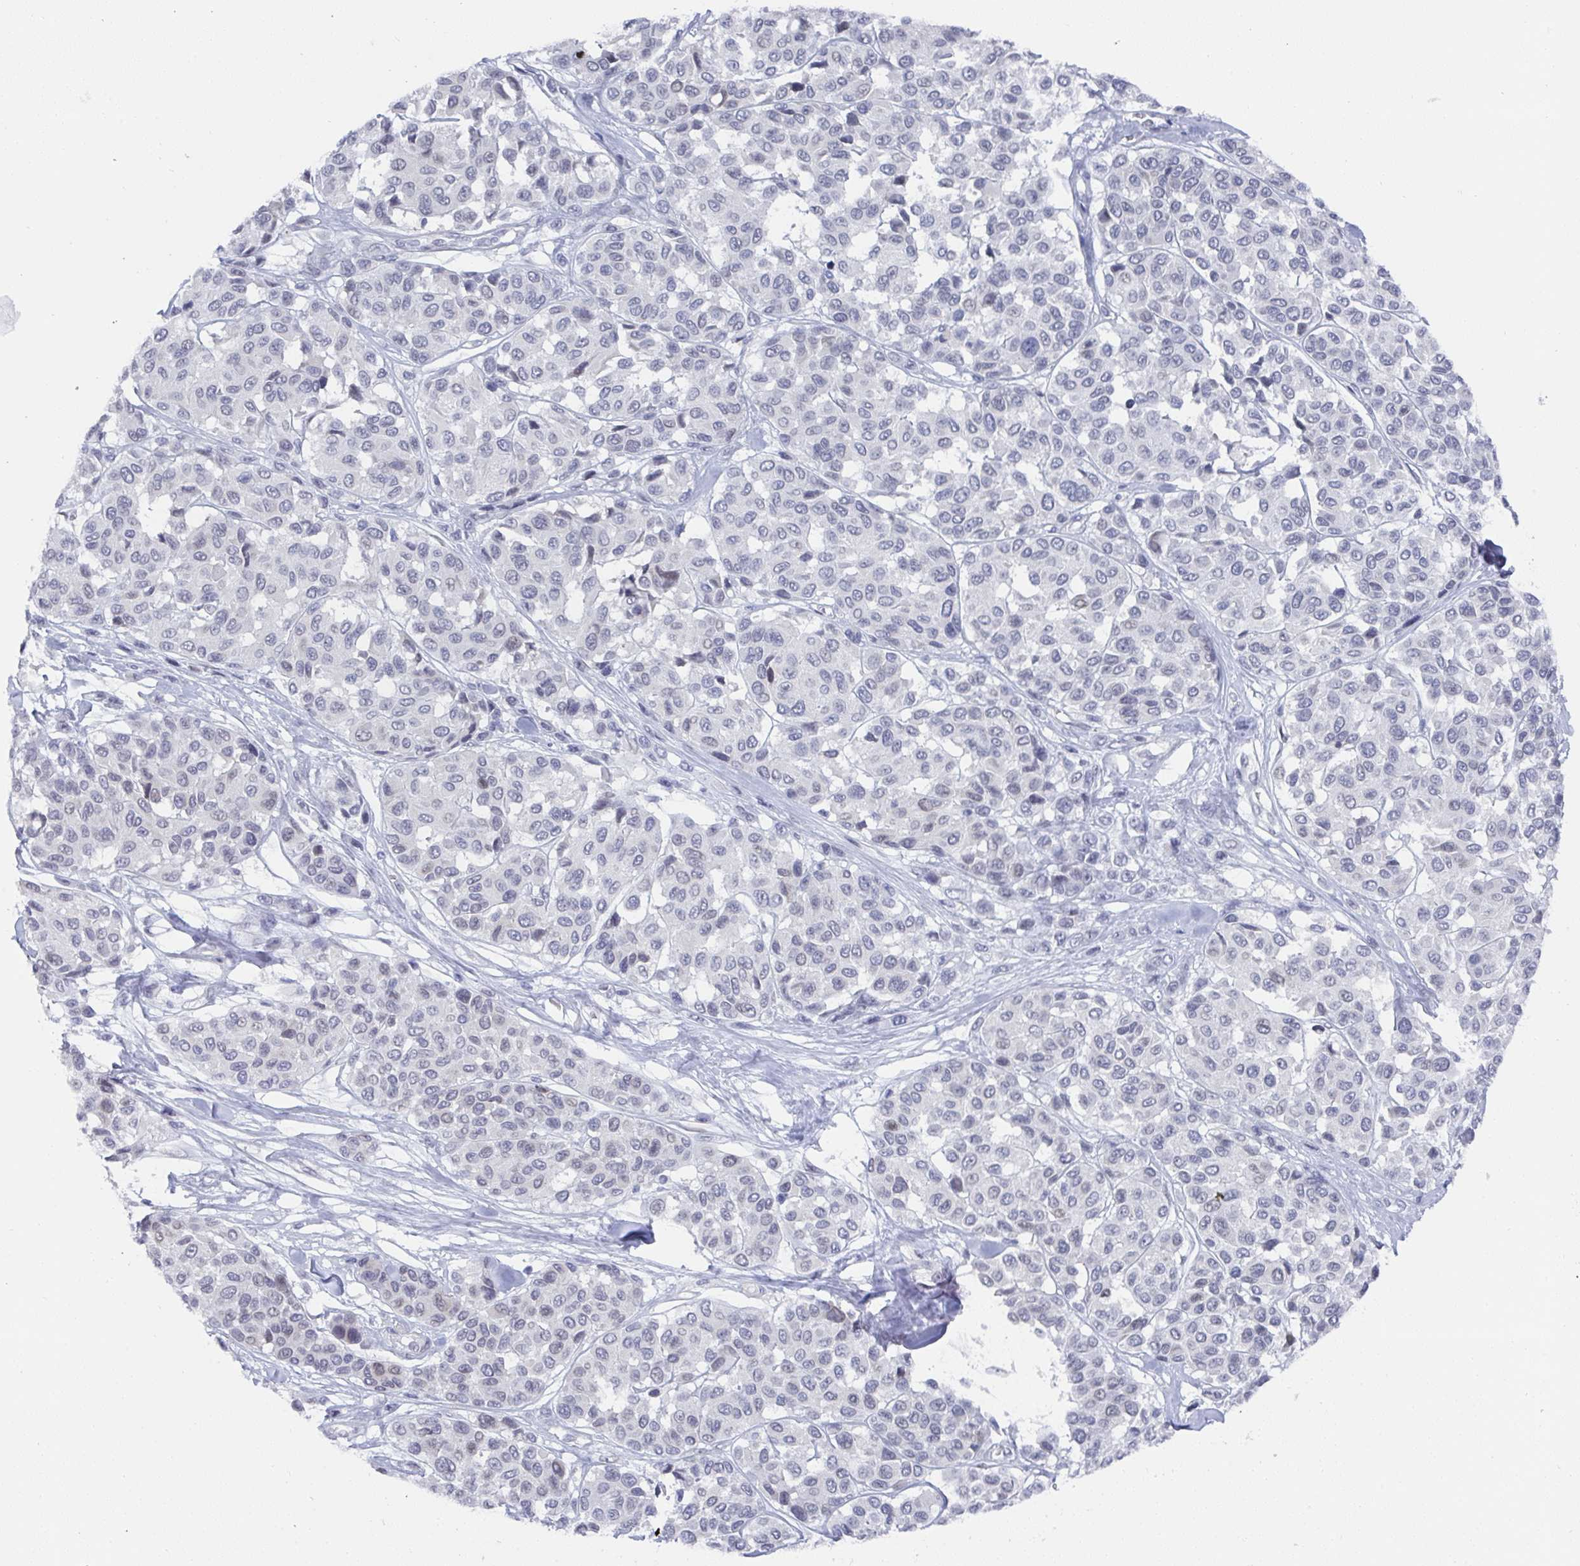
{"staining": {"intensity": "negative", "quantity": "none", "location": "none"}, "tissue": "melanoma", "cell_type": "Tumor cells", "image_type": "cancer", "snomed": [{"axis": "morphology", "description": "Malignant melanoma, NOS"}, {"axis": "topography", "description": "Skin"}], "caption": "Immunohistochemical staining of malignant melanoma displays no significant positivity in tumor cells.", "gene": "MFSD4A", "patient": {"sex": "female", "age": 66}}